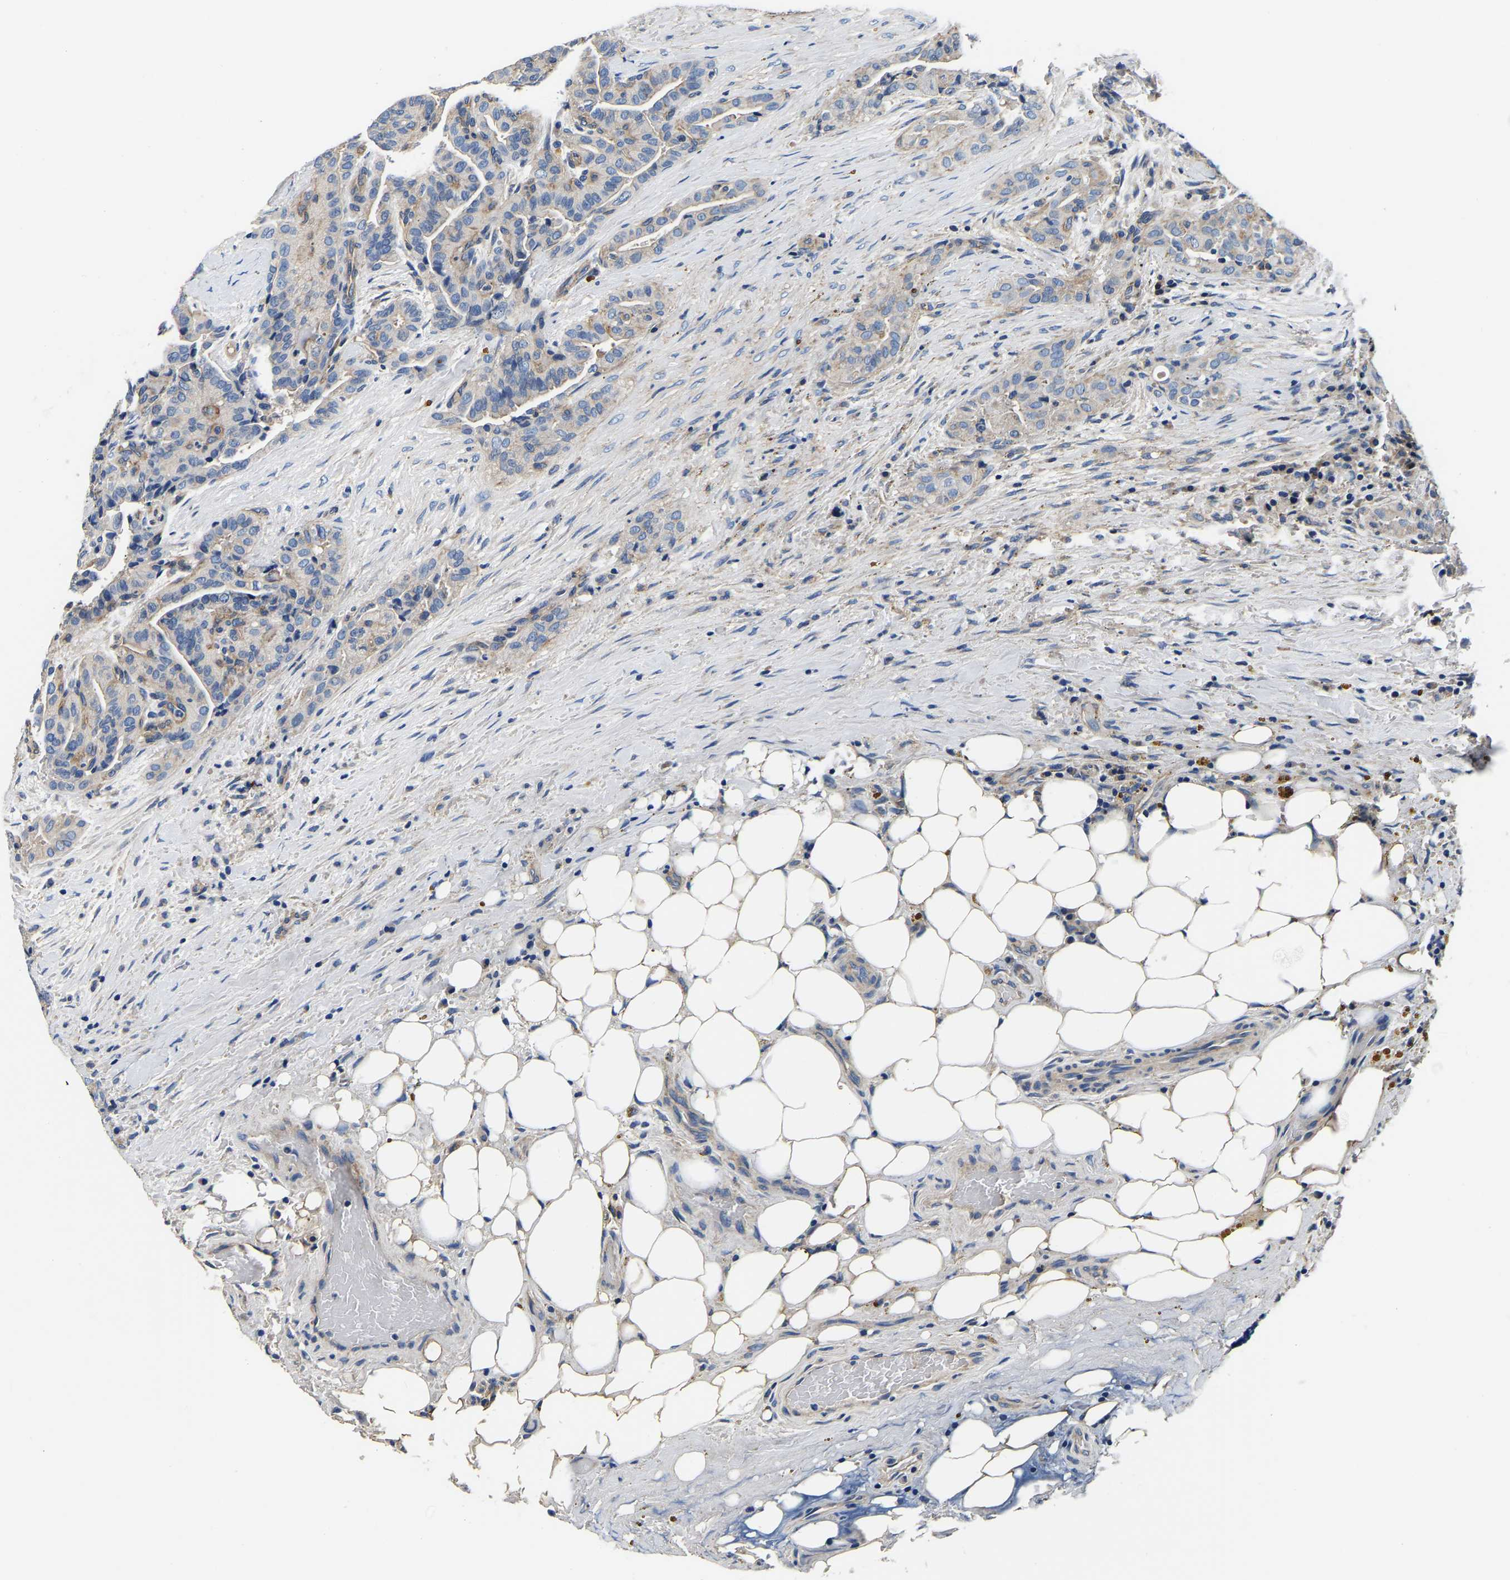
{"staining": {"intensity": "negative", "quantity": "none", "location": "none"}, "tissue": "thyroid cancer", "cell_type": "Tumor cells", "image_type": "cancer", "snomed": [{"axis": "morphology", "description": "Papillary adenocarcinoma, NOS"}, {"axis": "topography", "description": "Thyroid gland"}], "caption": "This is a image of immunohistochemistry (IHC) staining of papillary adenocarcinoma (thyroid), which shows no positivity in tumor cells. (Brightfield microscopy of DAB immunohistochemistry (IHC) at high magnification).", "gene": "SH3GLB1", "patient": {"sex": "male", "age": 77}}